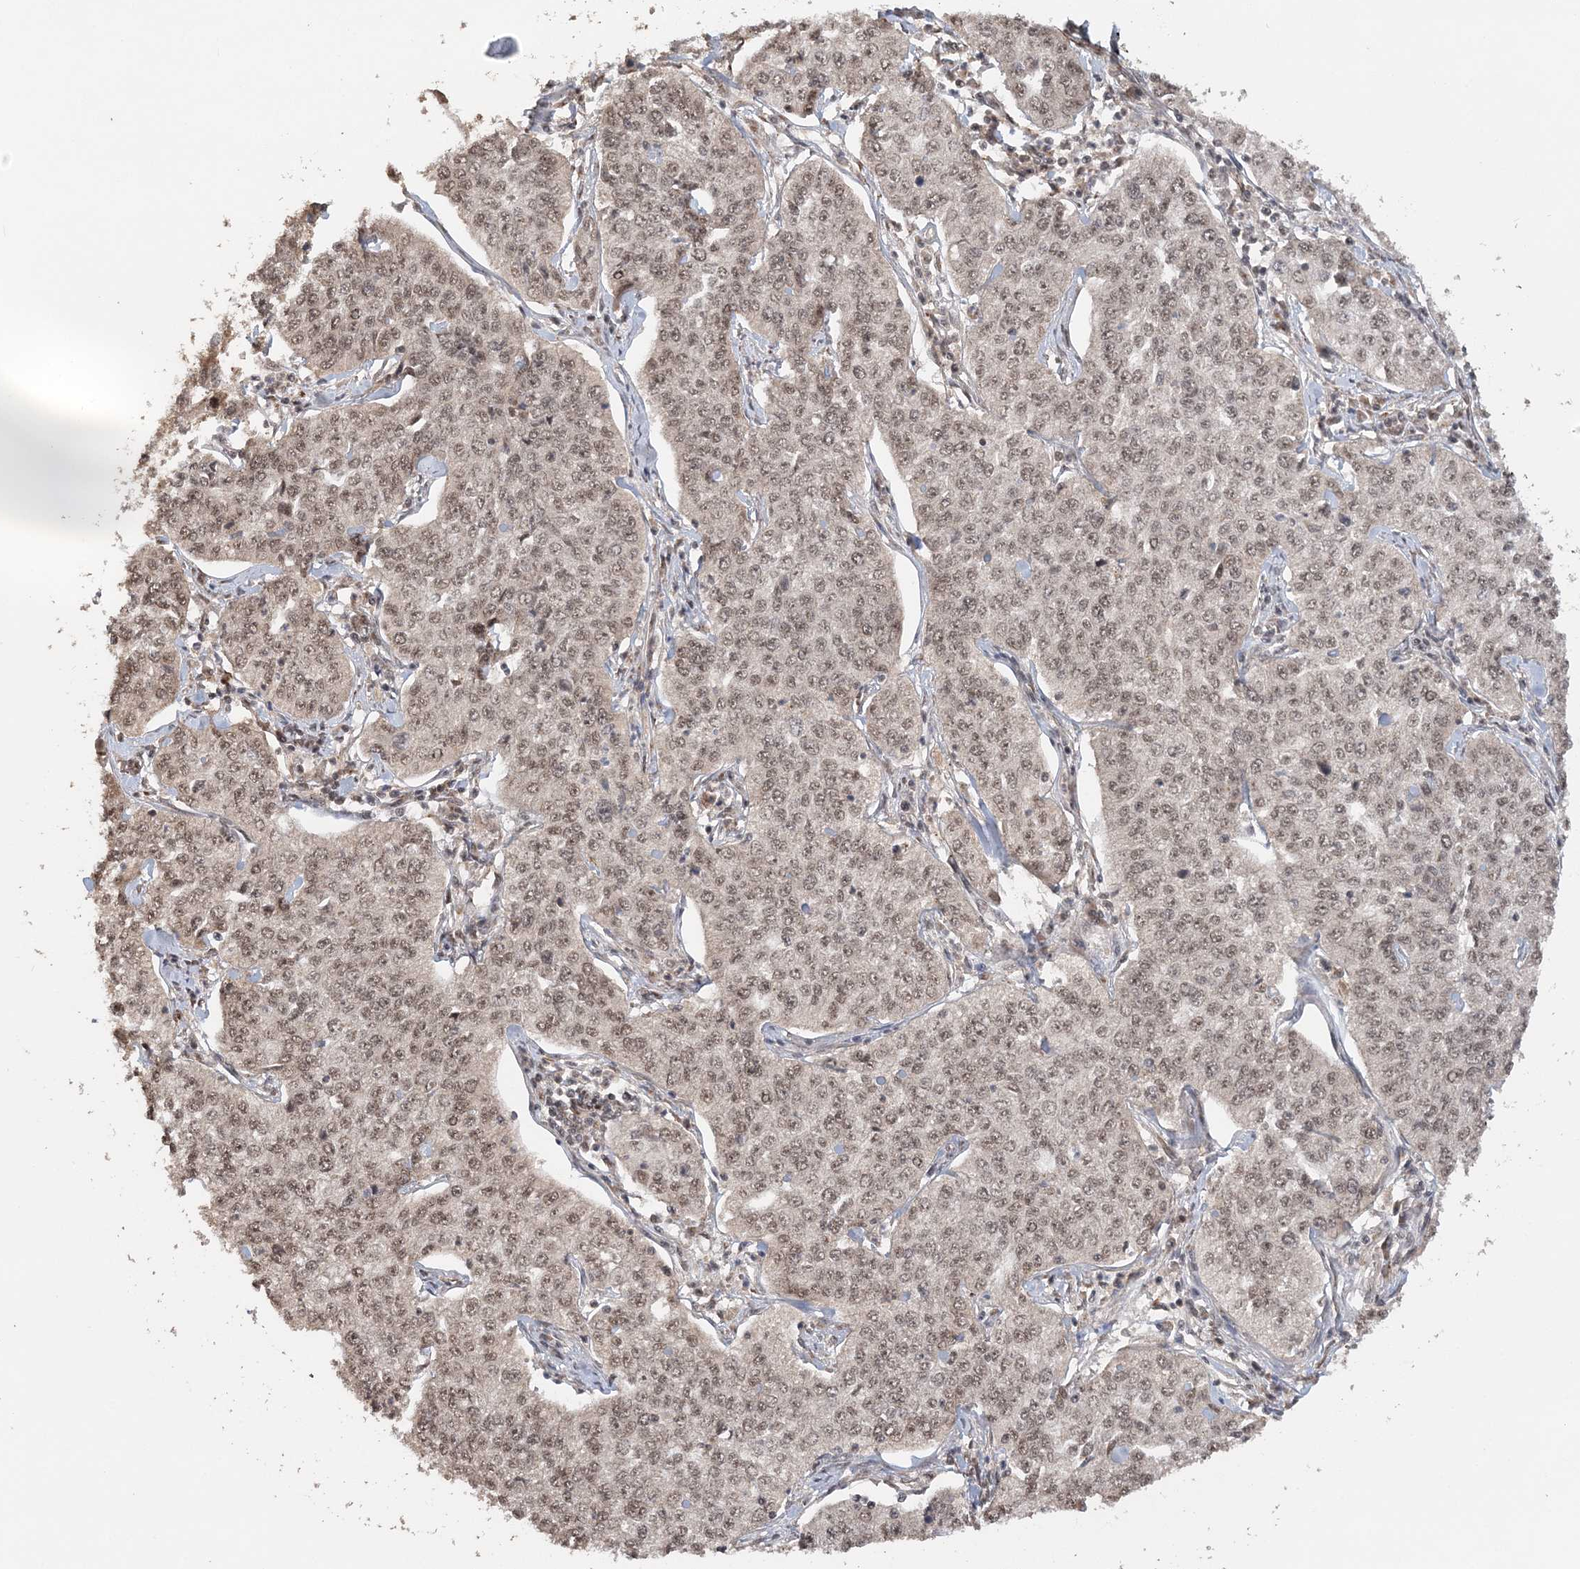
{"staining": {"intensity": "moderate", "quantity": ">75%", "location": "nuclear"}, "tissue": "cervical cancer", "cell_type": "Tumor cells", "image_type": "cancer", "snomed": [{"axis": "morphology", "description": "Squamous cell carcinoma, NOS"}, {"axis": "topography", "description": "Cervix"}], "caption": "Human squamous cell carcinoma (cervical) stained with a protein marker displays moderate staining in tumor cells.", "gene": "TSHZ2", "patient": {"sex": "female", "age": 35}}